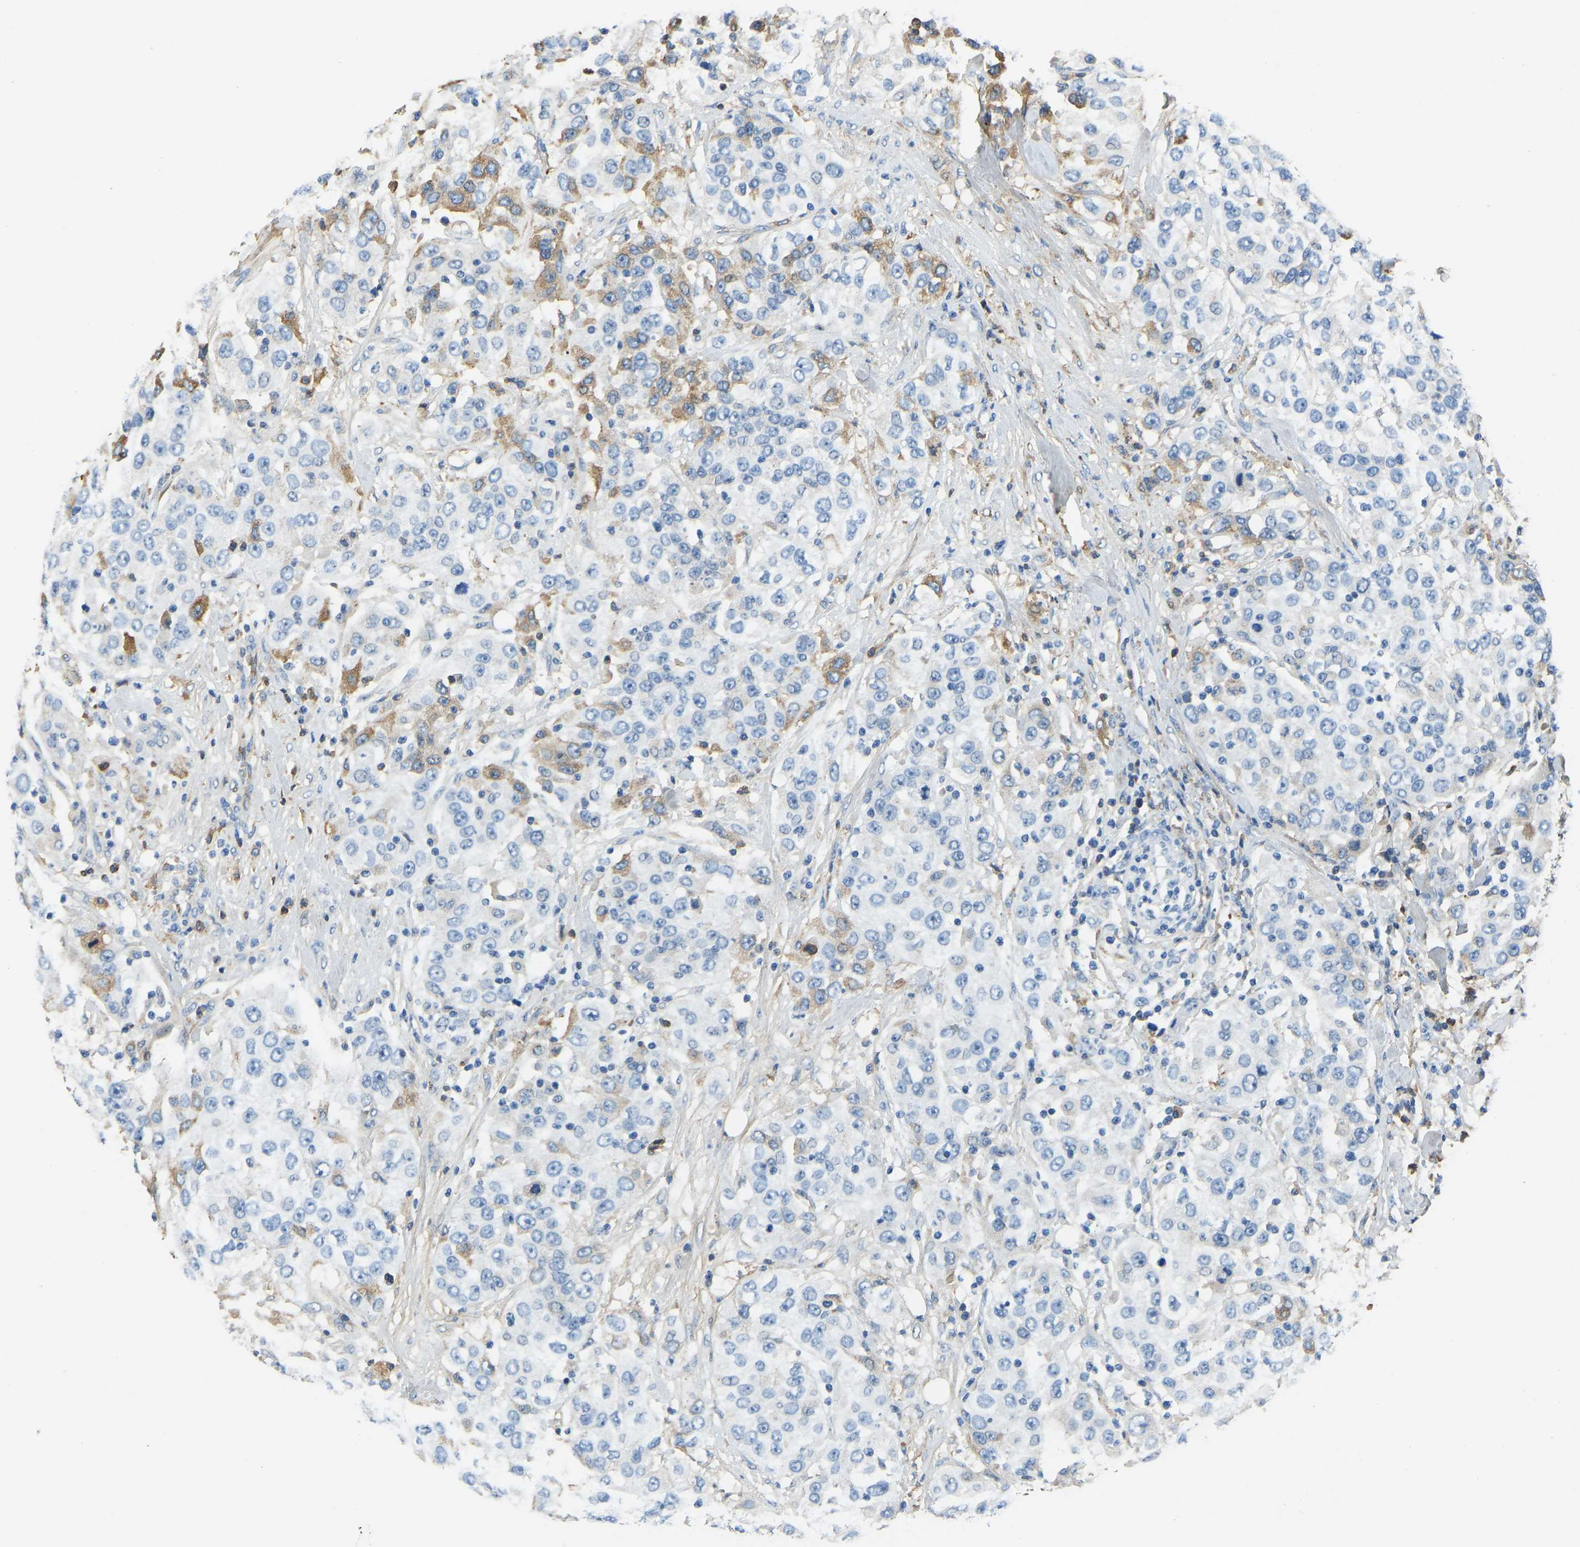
{"staining": {"intensity": "moderate", "quantity": "<25%", "location": "cytoplasmic/membranous"}, "tissue": "urothelial cancer", "cell_type": "Tumor cells", "image_type": "cancer", "snomed": [{"axis": "morphology", "description": "Urothelial carcinoma, High grade"}, {"axis": "topography", "description": "Urinary bladder"}], "caption": "An immunohistochemistry (IHC) histopathology image of neoplastic tissue is shown. Protein staining in brown labels moderate cytoplasmic/membranous positivity in urothelial cancer within tumor cells.", "gene": "THBS4", "patient": {"sex": "female", "age": 80}}